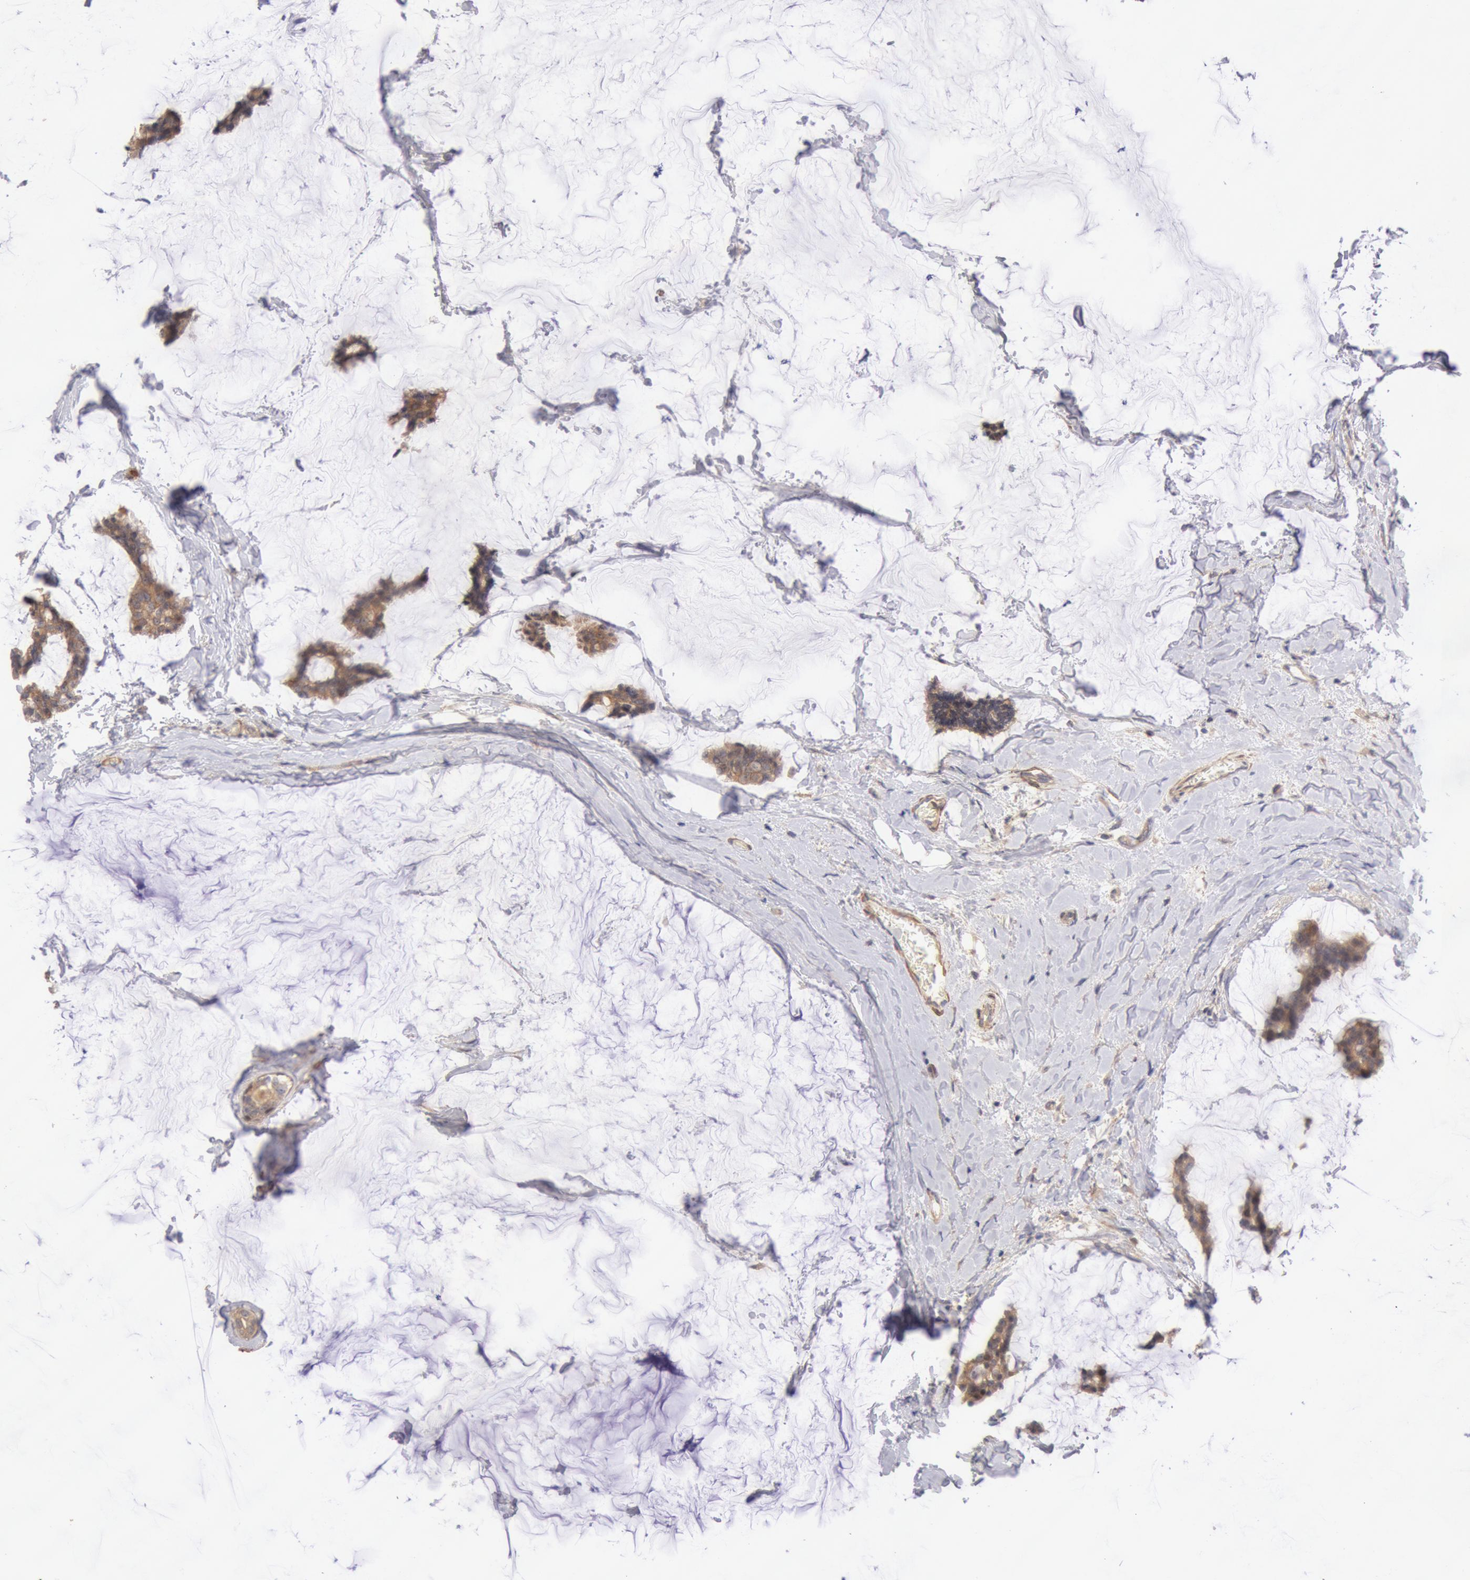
{"staining": {"intensity": "moderate", "quantity": ">75%", "location": "cytoplasmic/membranous"}, "tissue": "breast cancer", "cell_type": "Tumor cells", "image_type": "cancer", "snomed": [{"axis": "morphology", "description": "Duct carcinoma"}, {"axis": "topography", "description": "Breast"}], "caption": "Brown immunohistochemical staining in human infiltrating ductal carcinoma (breast) demonstrates moderate cytoplasmic/membranous staining in approximately >75% of tumor cells.", "gene": "TMED8", "patient": {"sex": "female", "age": 93}}